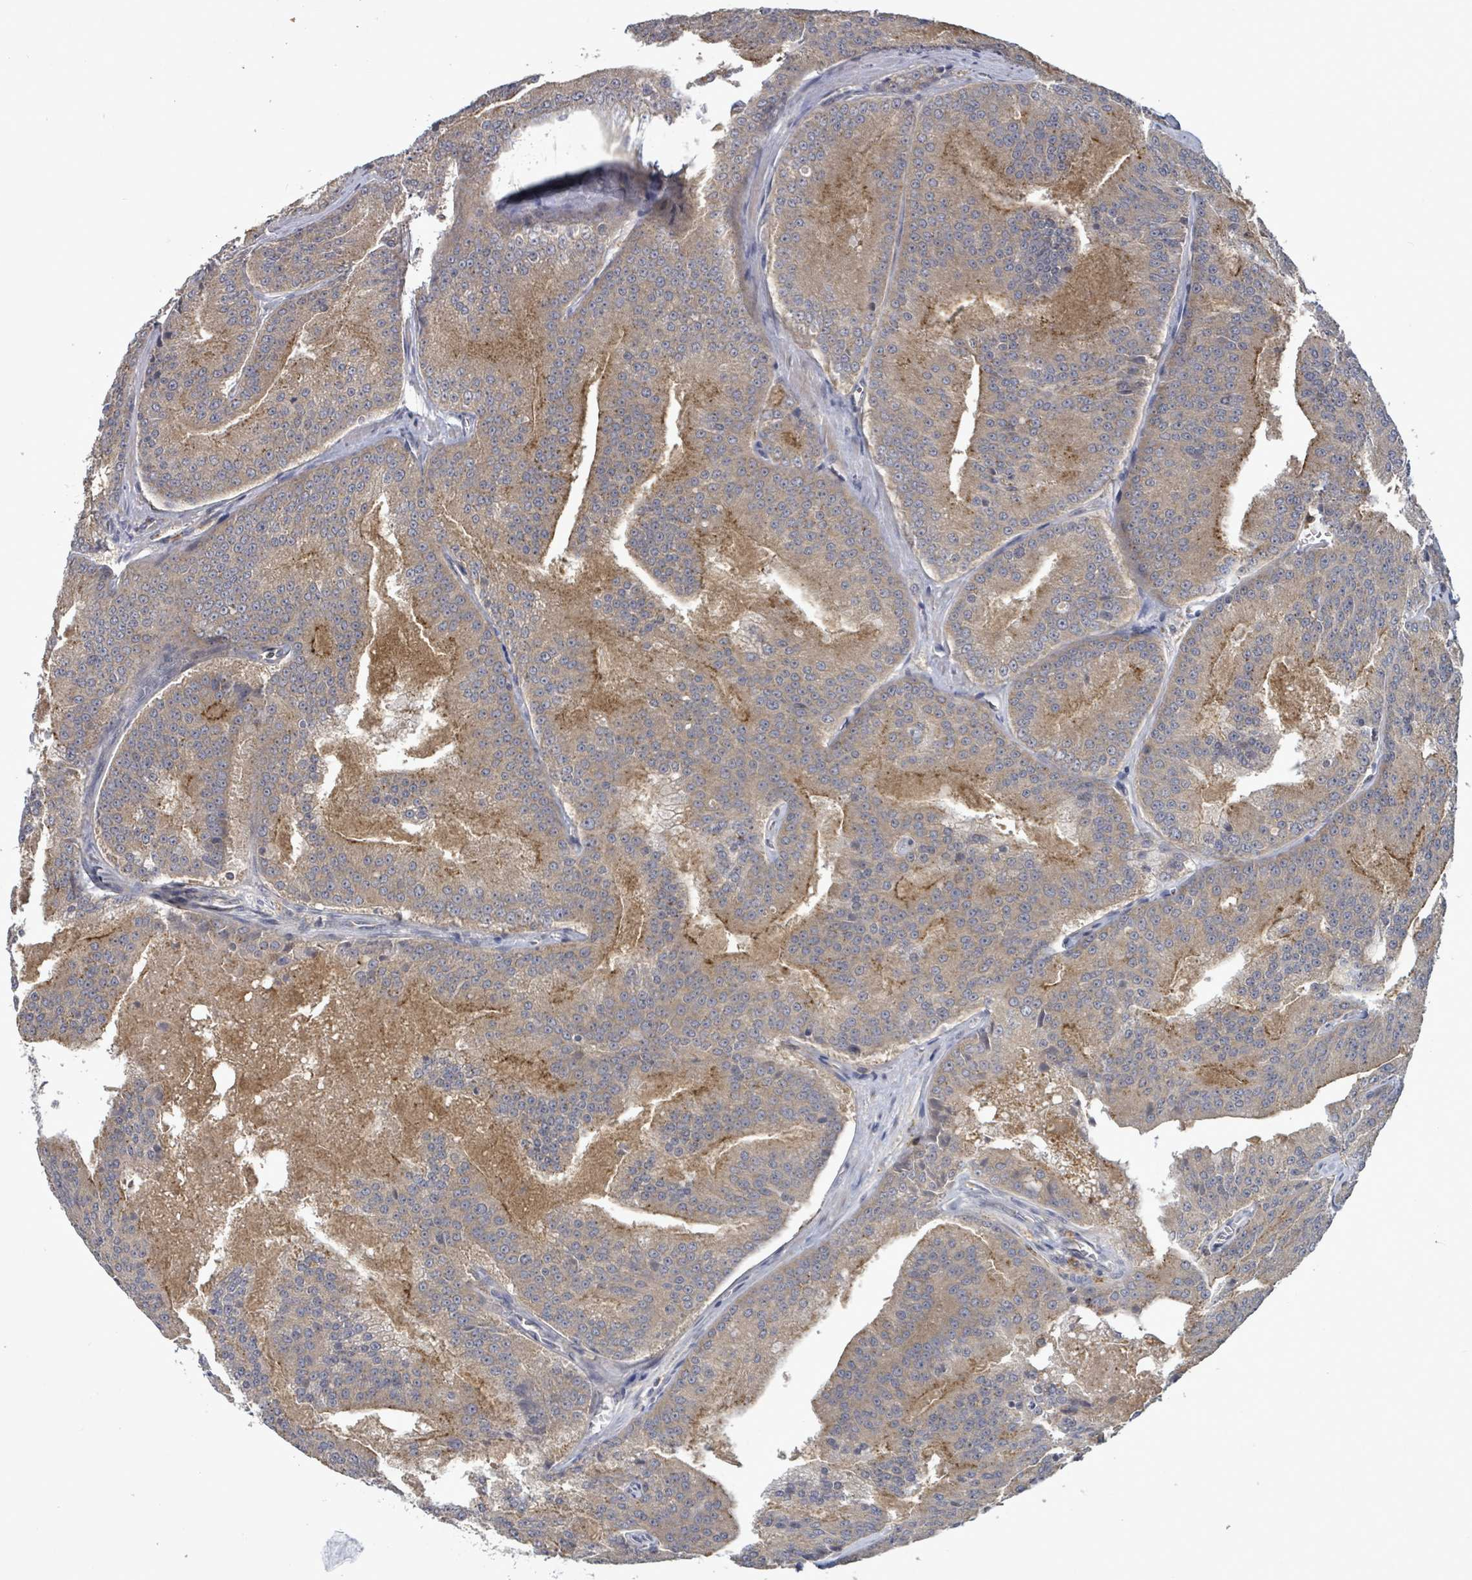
{"staining": {"intensity": "moderate", "quantity": ">75%", "location": "cytoplasmic/membranous"}, "tissue": "prostate cancer", "cell_type": "Tumor cells", "image_type": "cancer", "snomed": [{"axis": "morphology", "description": "Adenocarcinoma, High grade"}, {"axis": "topography", "description": "Prostate"}], "caption": "A histopathology image of human prostate high-grade adenocarcinoma stained for a protein exhibits moderate cytoplasmic/membranous brown staining in tumor cells.", "gene": "SERPINE3", "patient": {"sex": "male", "age": 61}}